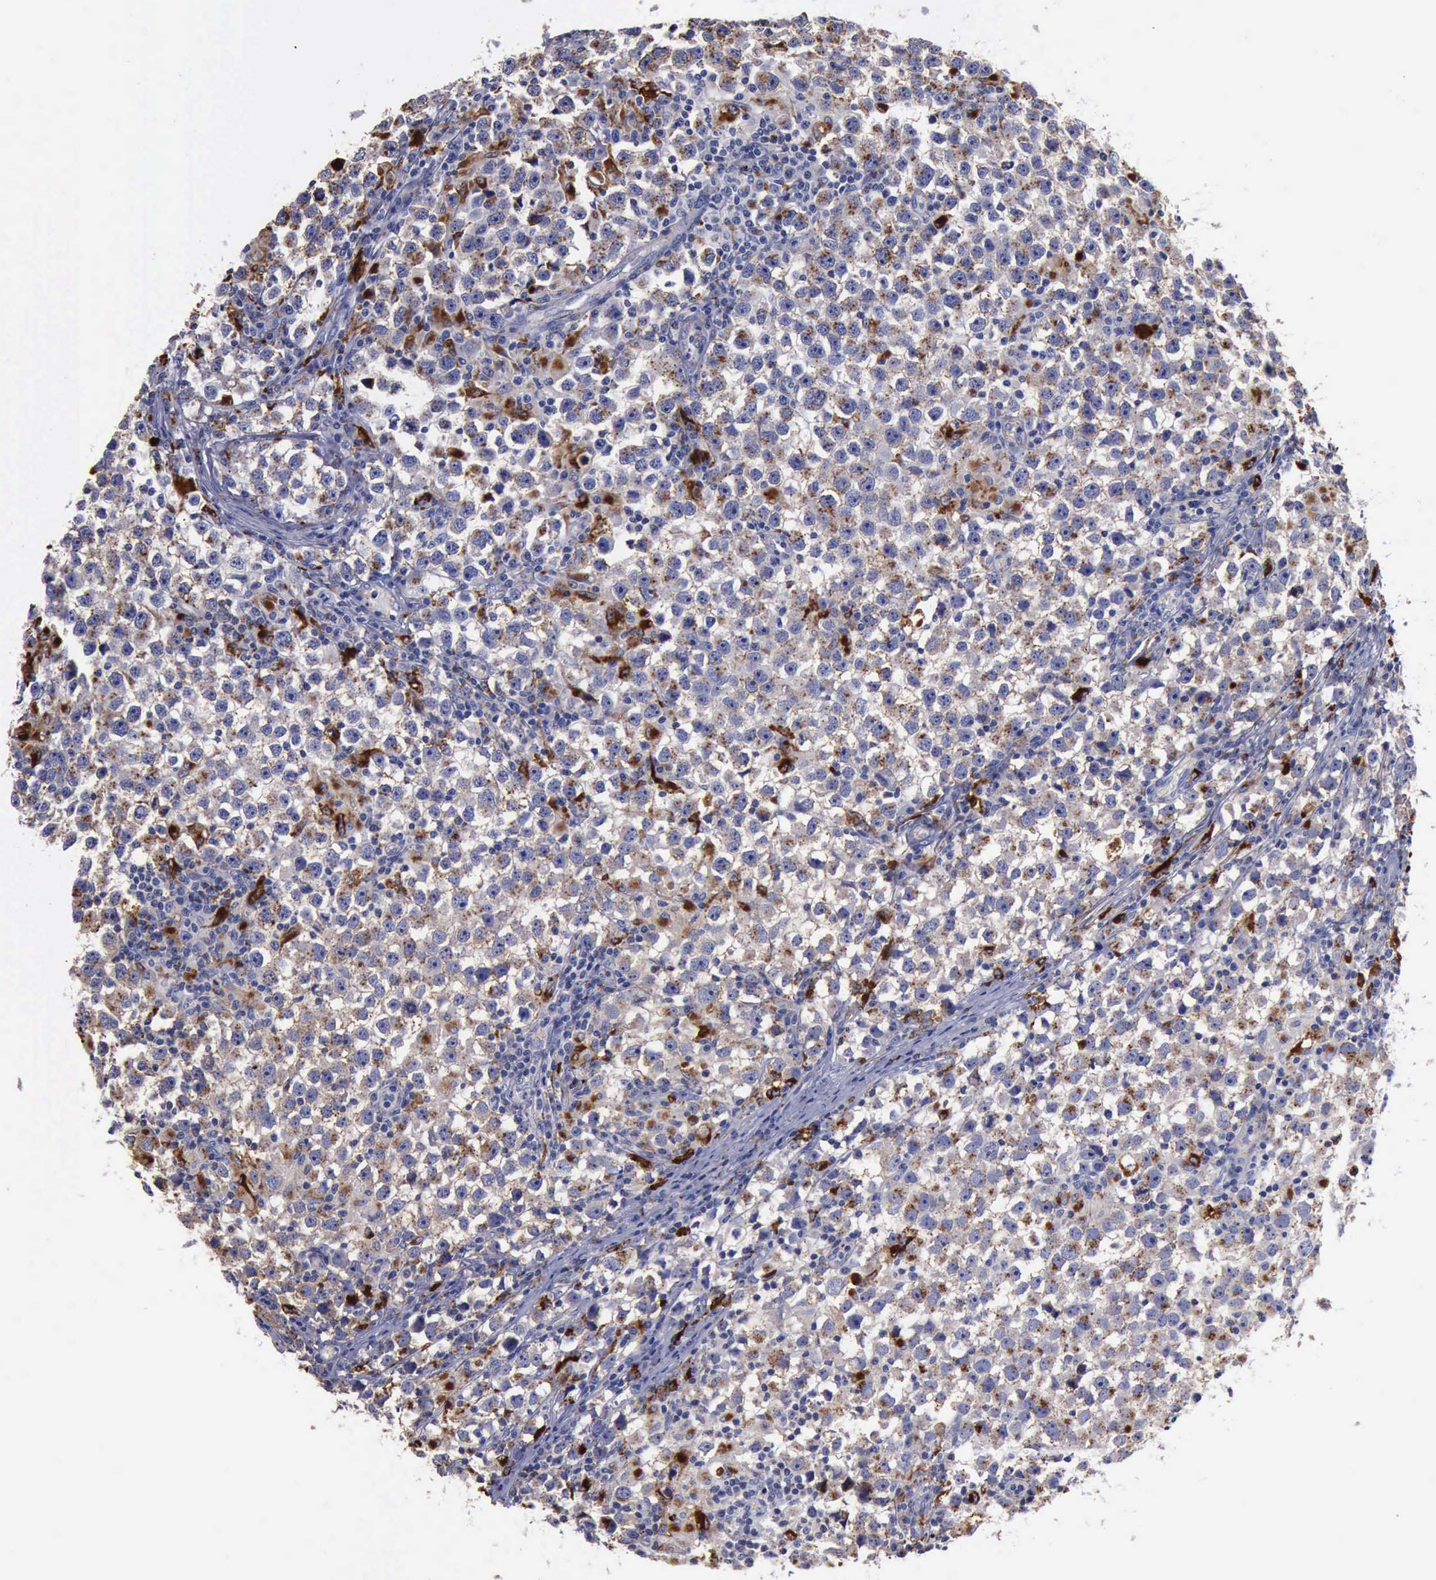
{"staining": {"intensity": "weak", "quantity": ">75%", "location": "cytoplasmic/membranous"}, "tissue": "testis cancer", "cell_type": "Tumor cells", "image_type": "cancer", "snomed": [{"axis": "morphology", "description": "Seminoma, NOS"}, {"axis": "topography", "description": "Testis"}], "caption": "Immunohistochemistry (IHC) photomicrograph of neoplastic tissue: human testis seminoma stained using IHC reveals low levels of weak protein expression localized specifically in the cytoplasmic/membranous of tumor cells, appearing as a cytoplasmic/membranous brown color.", "gene": "CTSD", "patient": {"sex": "male", "age": 33}}